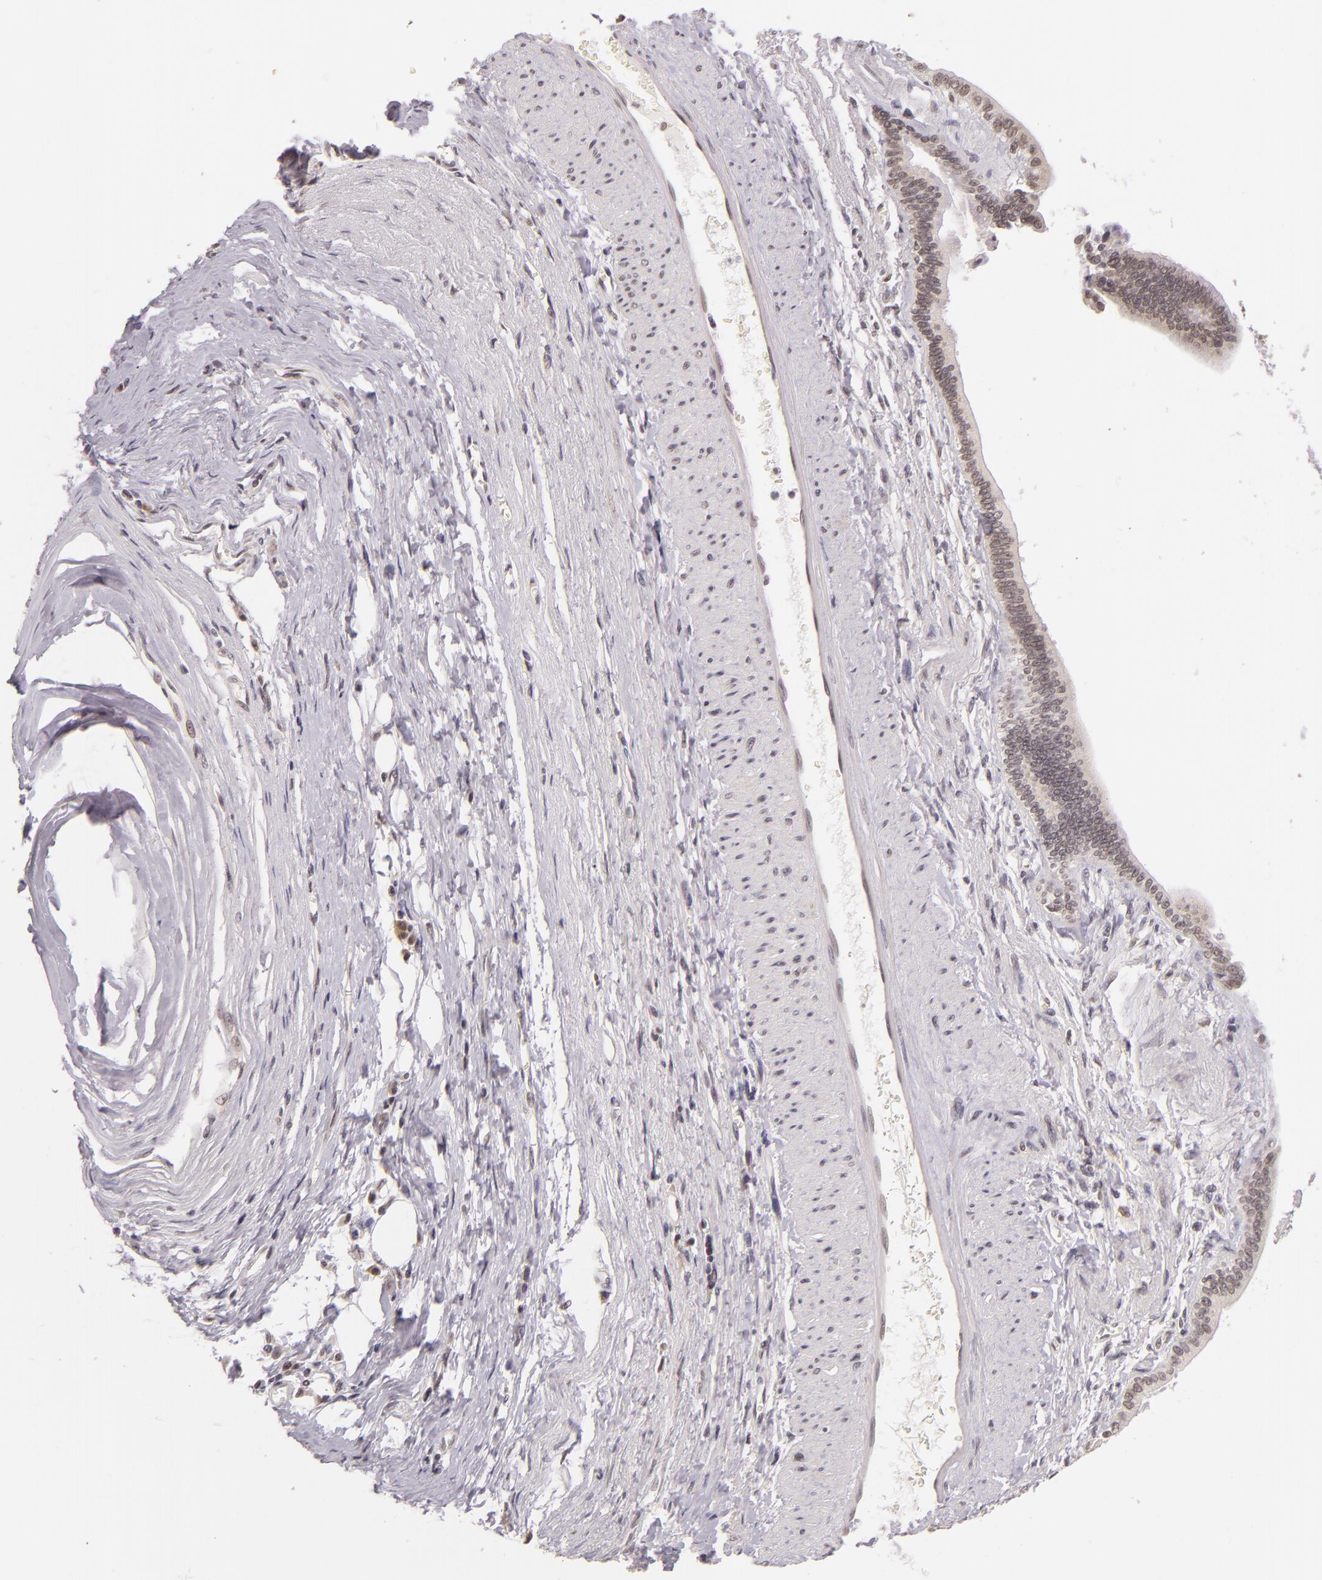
{"staining": {"intensity": "weak", "quantity": "25%-75%", "location": "nuclear"}, "tissue": "liver cancer", "cell_type": "Tumor cells", "image_type": "cancer", "snomed": [{"axis": "morphology", "description": "Cholangiocarcinoma"}, {"axis": "topography", "description": "Liver"}], "caption": "Protein expression analysis of cholangiocarcinoma (liver) displays weak nuclear expression in approximately 25%-75% of tumor cells. The protein of interest is shown in brown color, while the nuclei are stained blue.", "gene": "ALX1", "patient": {"sex": "female", "age": 79}}